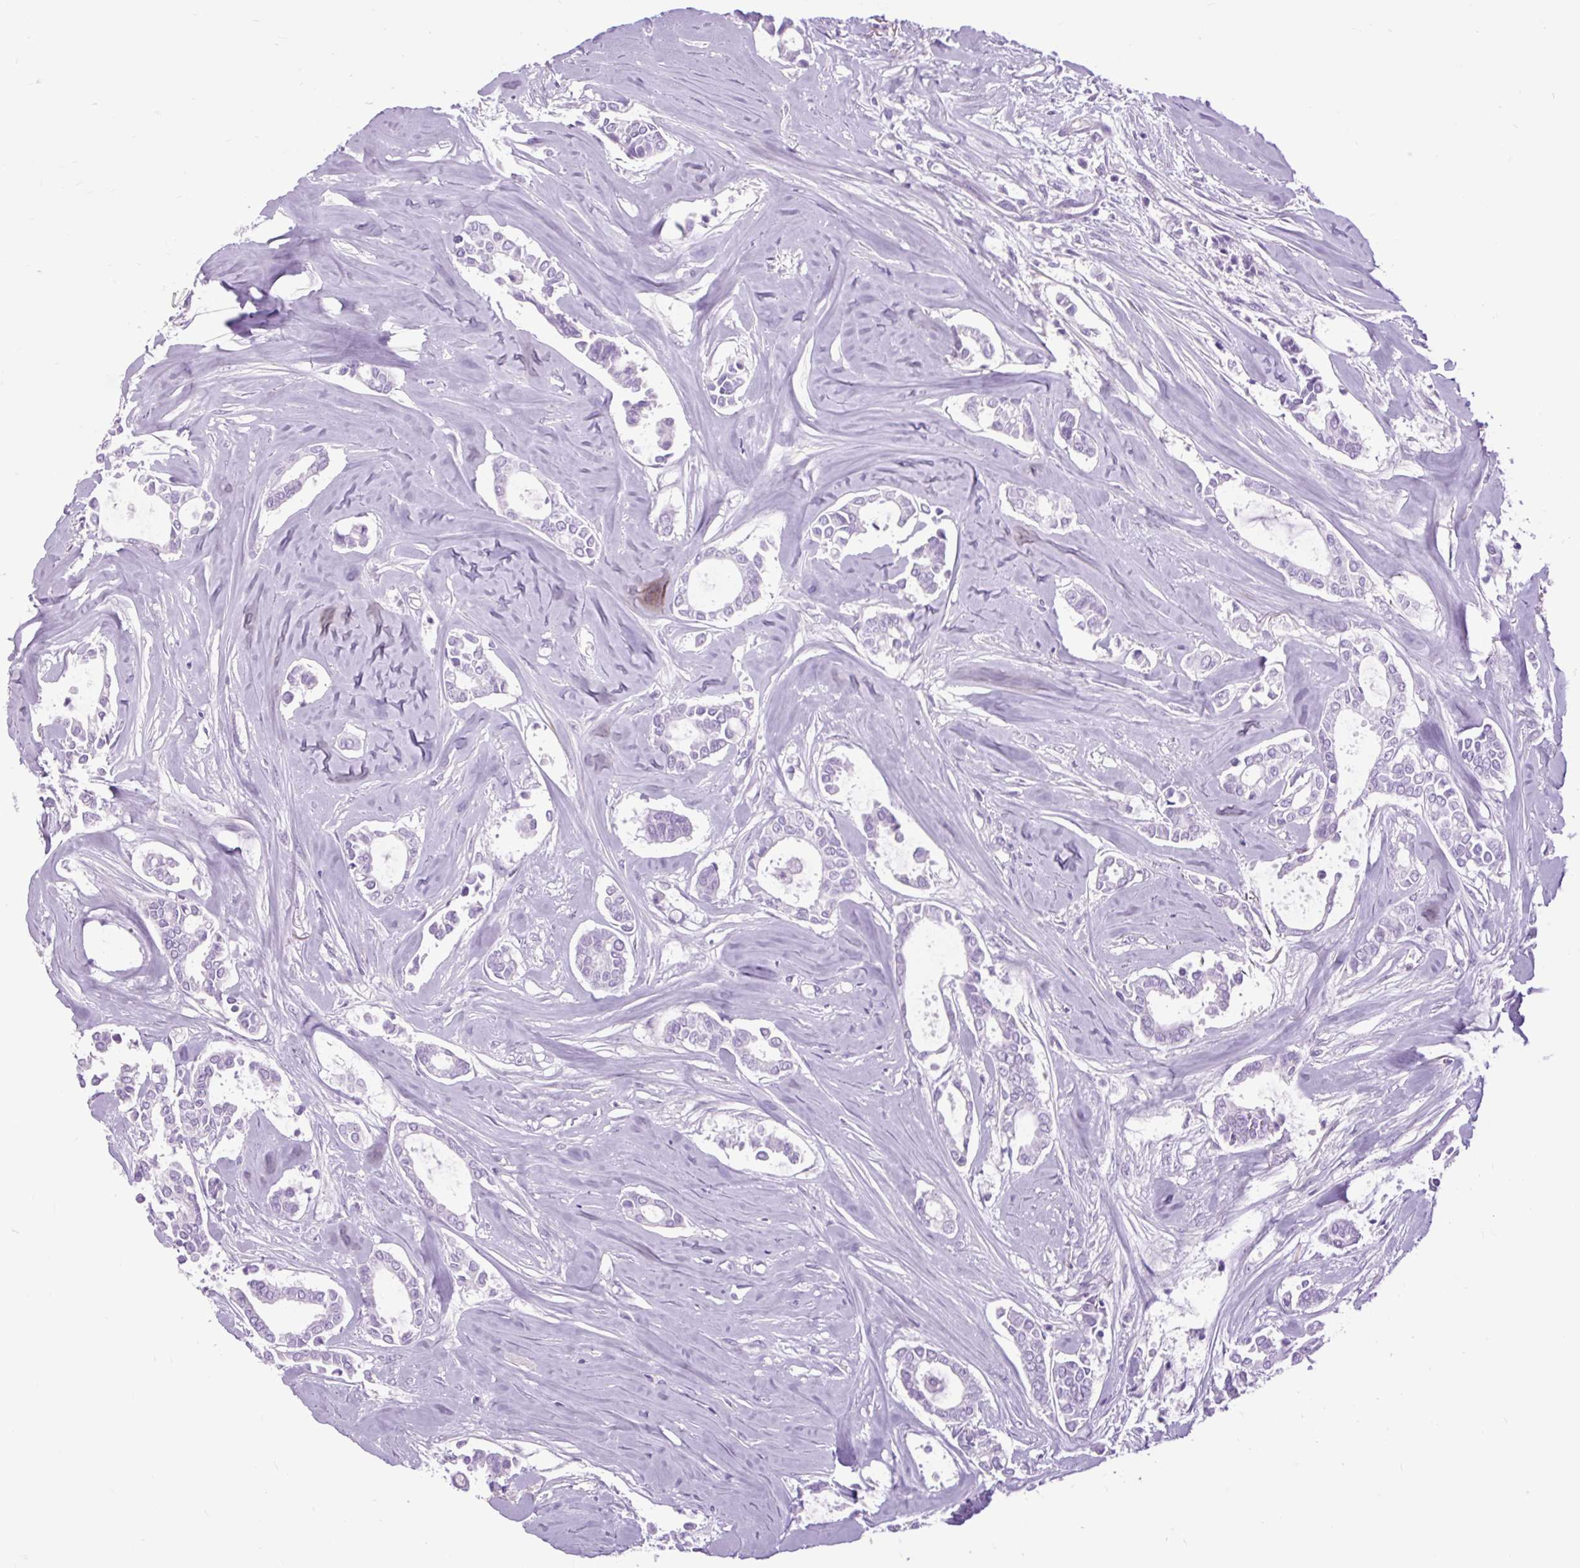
{"staining": {"intensity": "negative", "quantity": "none", "location": "none"}, "tissue": "breast cancer", "cell_type": "Tumor cells", "image_type": "cancer", "snomed": [{"axis": "morphology", "description": "Duct carcinoma"}, {"axis": "topography", "description": "Breast"}], "caption": "DAB (3,3'-diaminobenzidine) immunohistochemical staining of human breast infiltrating ductal carcinoma displays no significant expression in tumor cells.", "gene": "DPP6", "patient": {"sex": "female", "age": 84}}